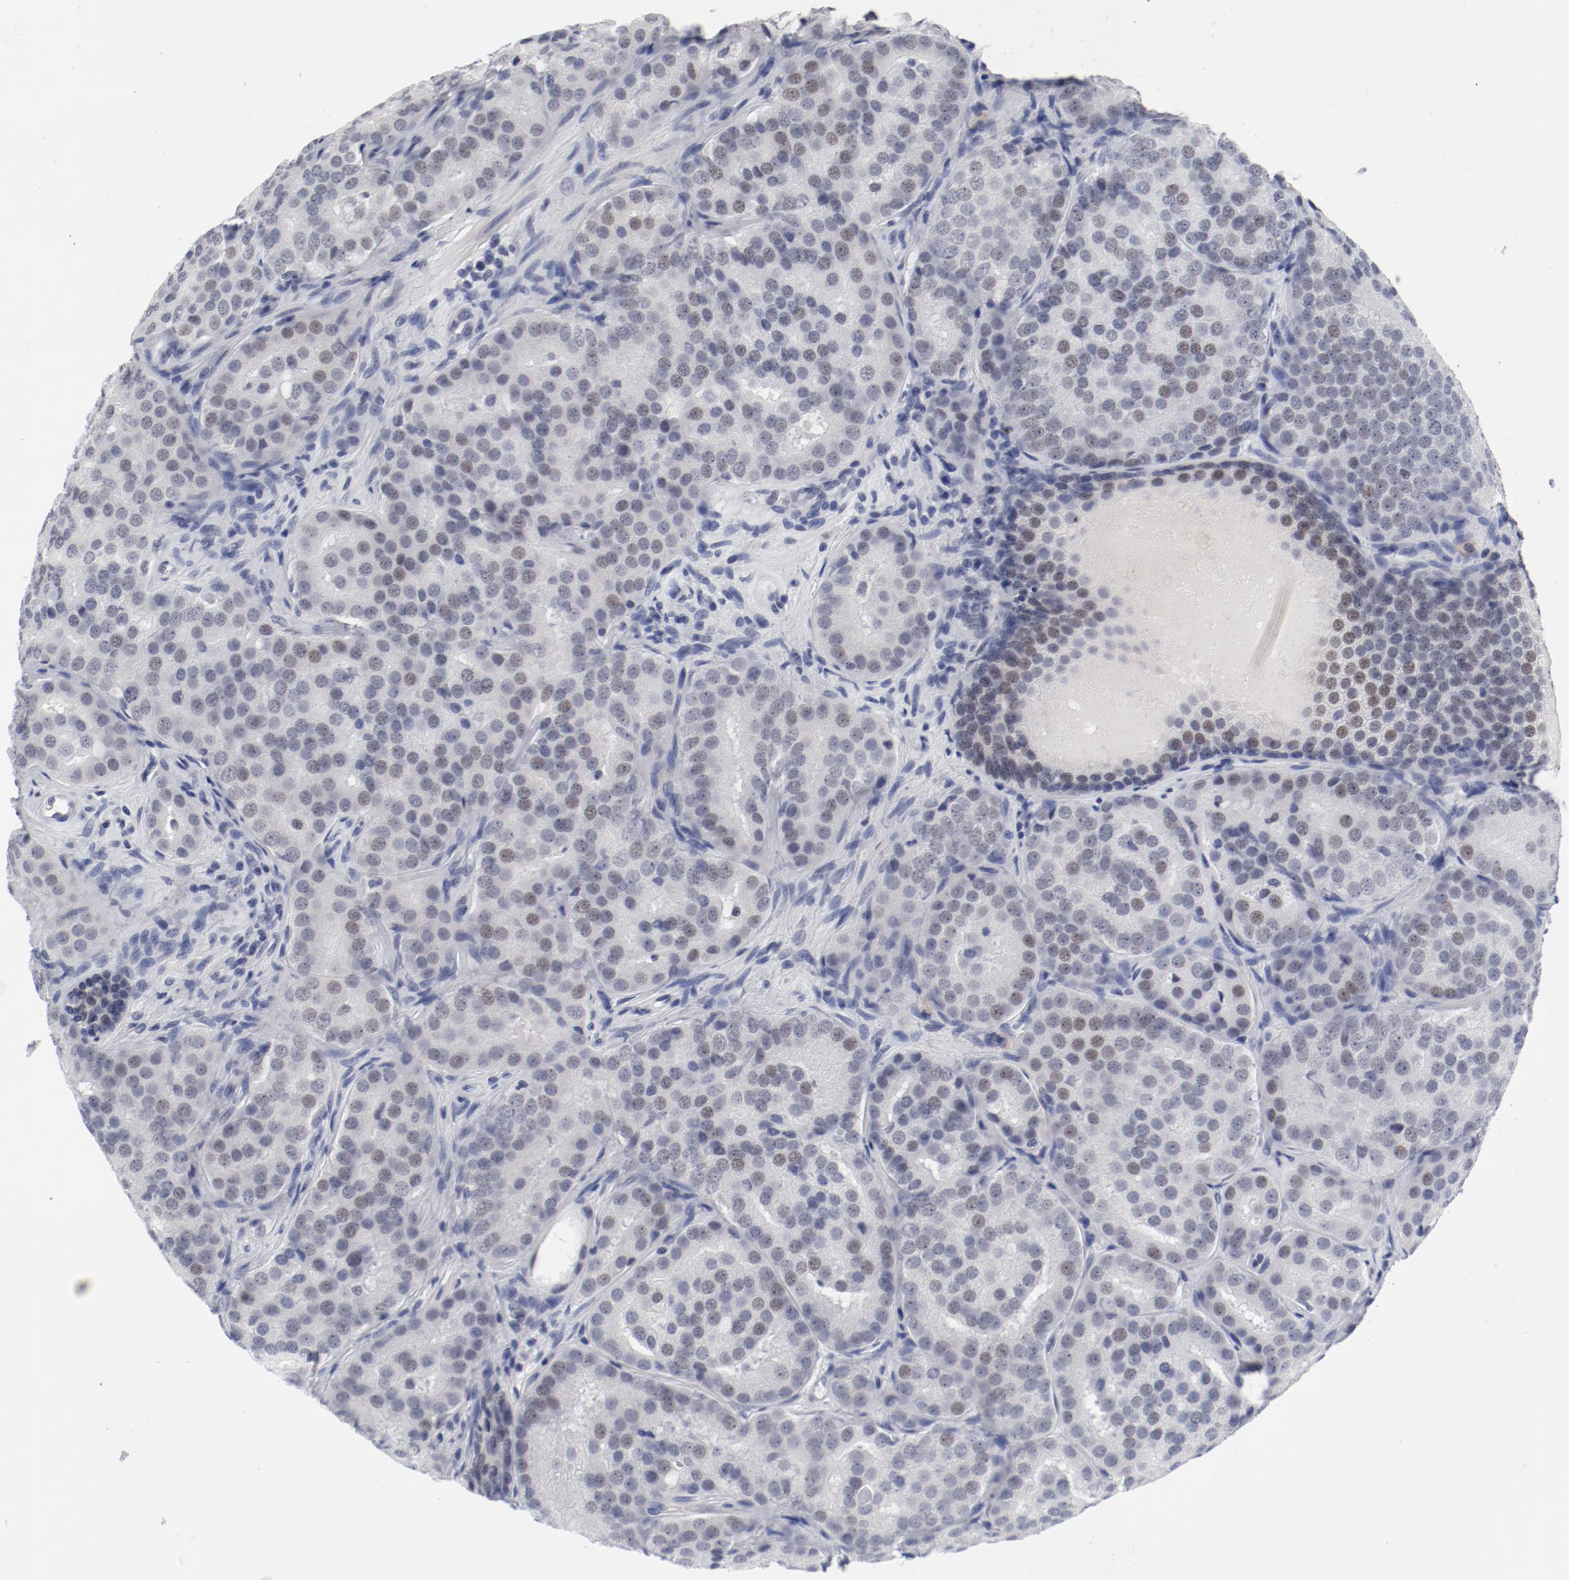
{"staining": {"intensity": "weak", "quantity": "<25%", "location": "nuclear"}, "tissue": "prostate cancer", "cell_type": "Tumor cells", "image_type": "cancer", "snomed": [{"axis": "morphology", "description": "Adenocarcinoma, High grade"}, {"axis": "topography", "description": "Prostate"}], "caption": "High power microscopy micrograph of an immunohistochemistry photomicrograph of prostate high-grade adenocarcinoma, revealing no significant positivity in tumor cells.", "gene": "ANKLE2", "patient": {"sex": "male", "age": 64}}